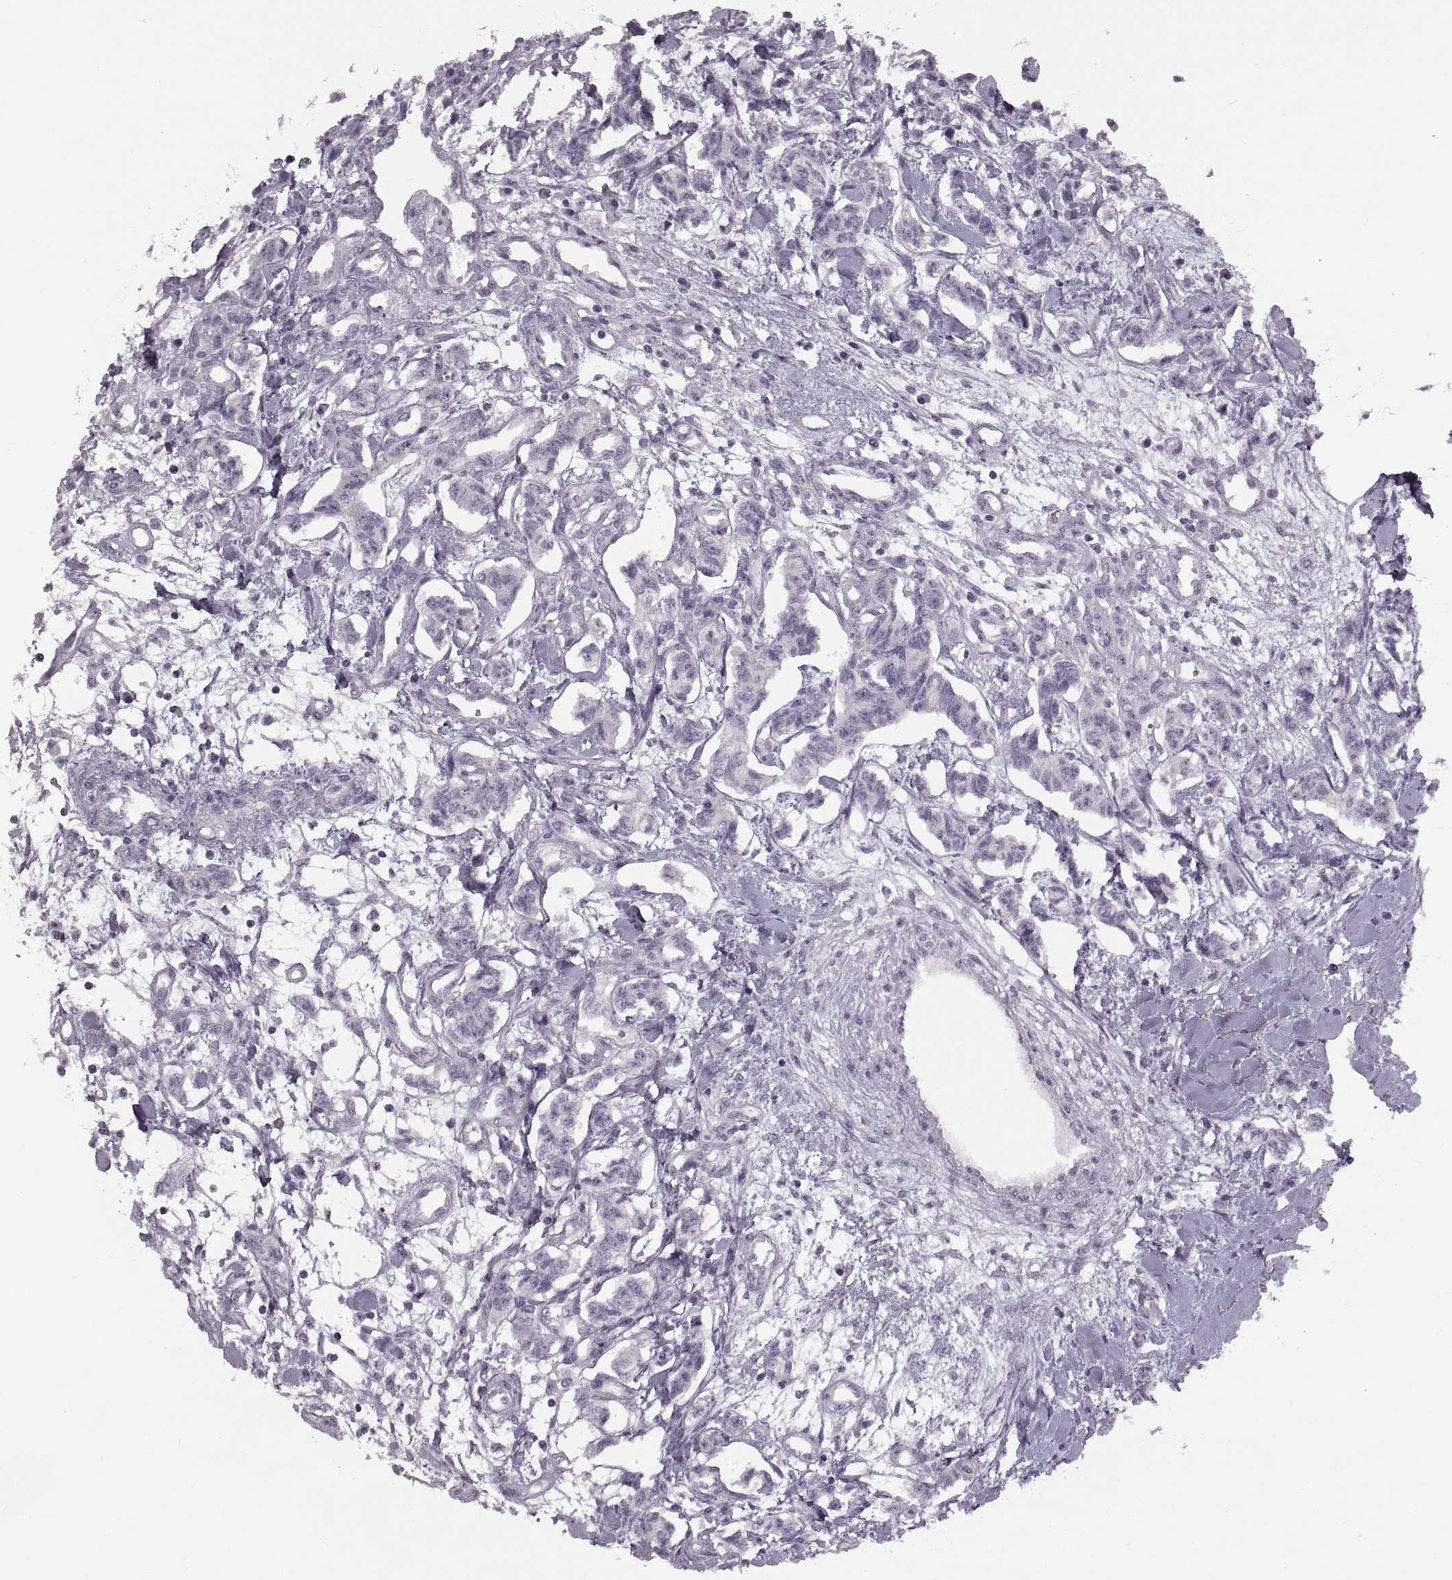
{"staining": {"intensity": "negative", "quantity": "none", "location": "none"}, "tissue": "carcinoid", "cell_type": "Tumor cells", "image_type": "cancer", "snomed": [{"axis": "morphology", "description": "Carcinoid, malignant, NOS"}, {"axis": "topography", "description": "Kidney"}], "caption": "A micrograph of human malignant carcinoid is negative for staining in tumor cells.", "gene": "CNTN1", "patient": {"sex": "female", "age": 41}}